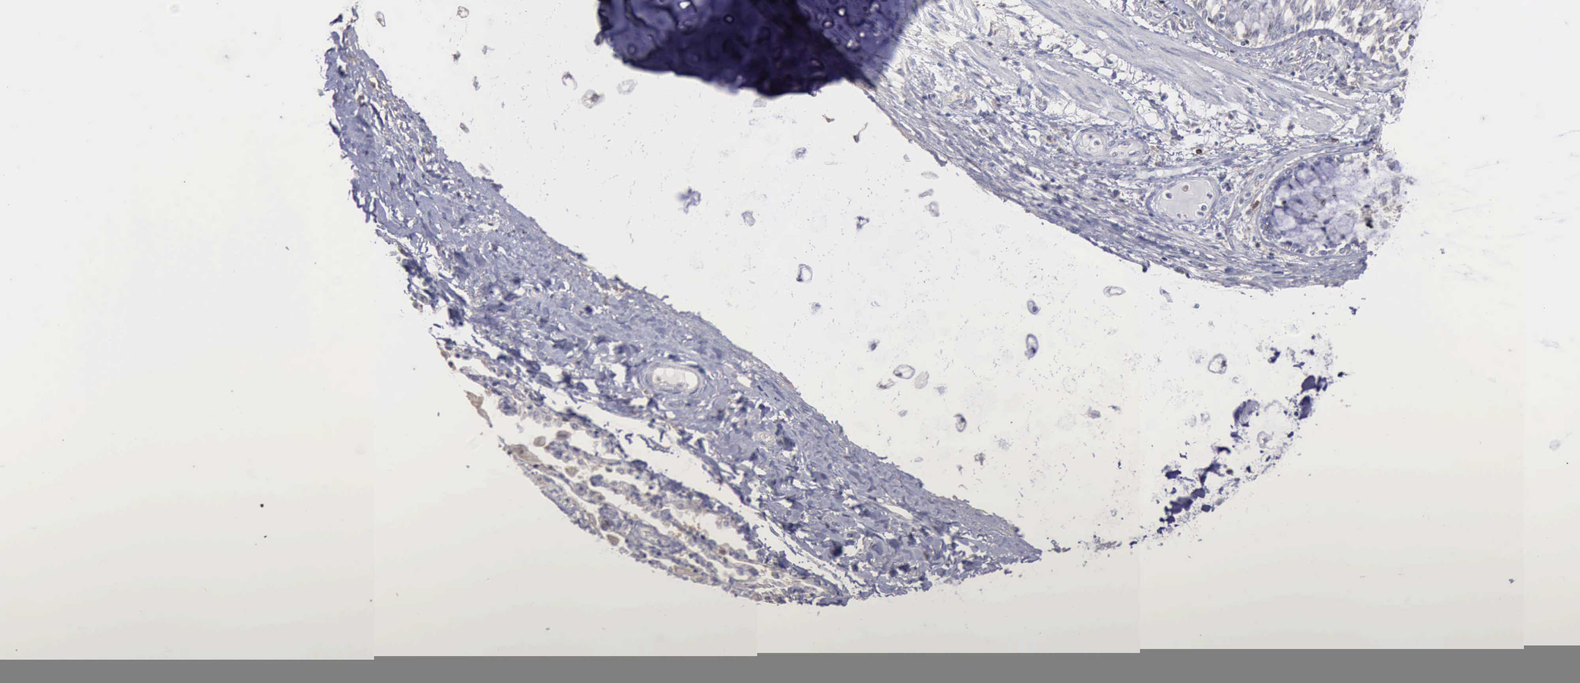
{"staining": {"intensity": "weak", "quantity": ">75%", "location": "cytoplasmic/membranous"}, "tissue": "adipose tissue", "cell_type": "Adipocytes", "image_type": "normal", "snomed": [{"axis": "morphology", "description": "Normal tissue, NOS"}, {"axis": "morphology", "description": "Adenocarcinoma, NOS"}, {"axis": "topography", "description": "Cartilage tissue"}, {"axis": "topography", "description": "Lung"}], "caption": "Immunohistochemical staining of benign adipose tissue reveals low levels of weak cytoplasmic/membranous staining in approximately >75% of adipocytes. The staining is performed using DAB brown chromogen to label protein expression. The nuclei are counter-stained blue using hematoxylin.", "gene": "STAT1", "patient": {"sex": "female", "age": 67}}